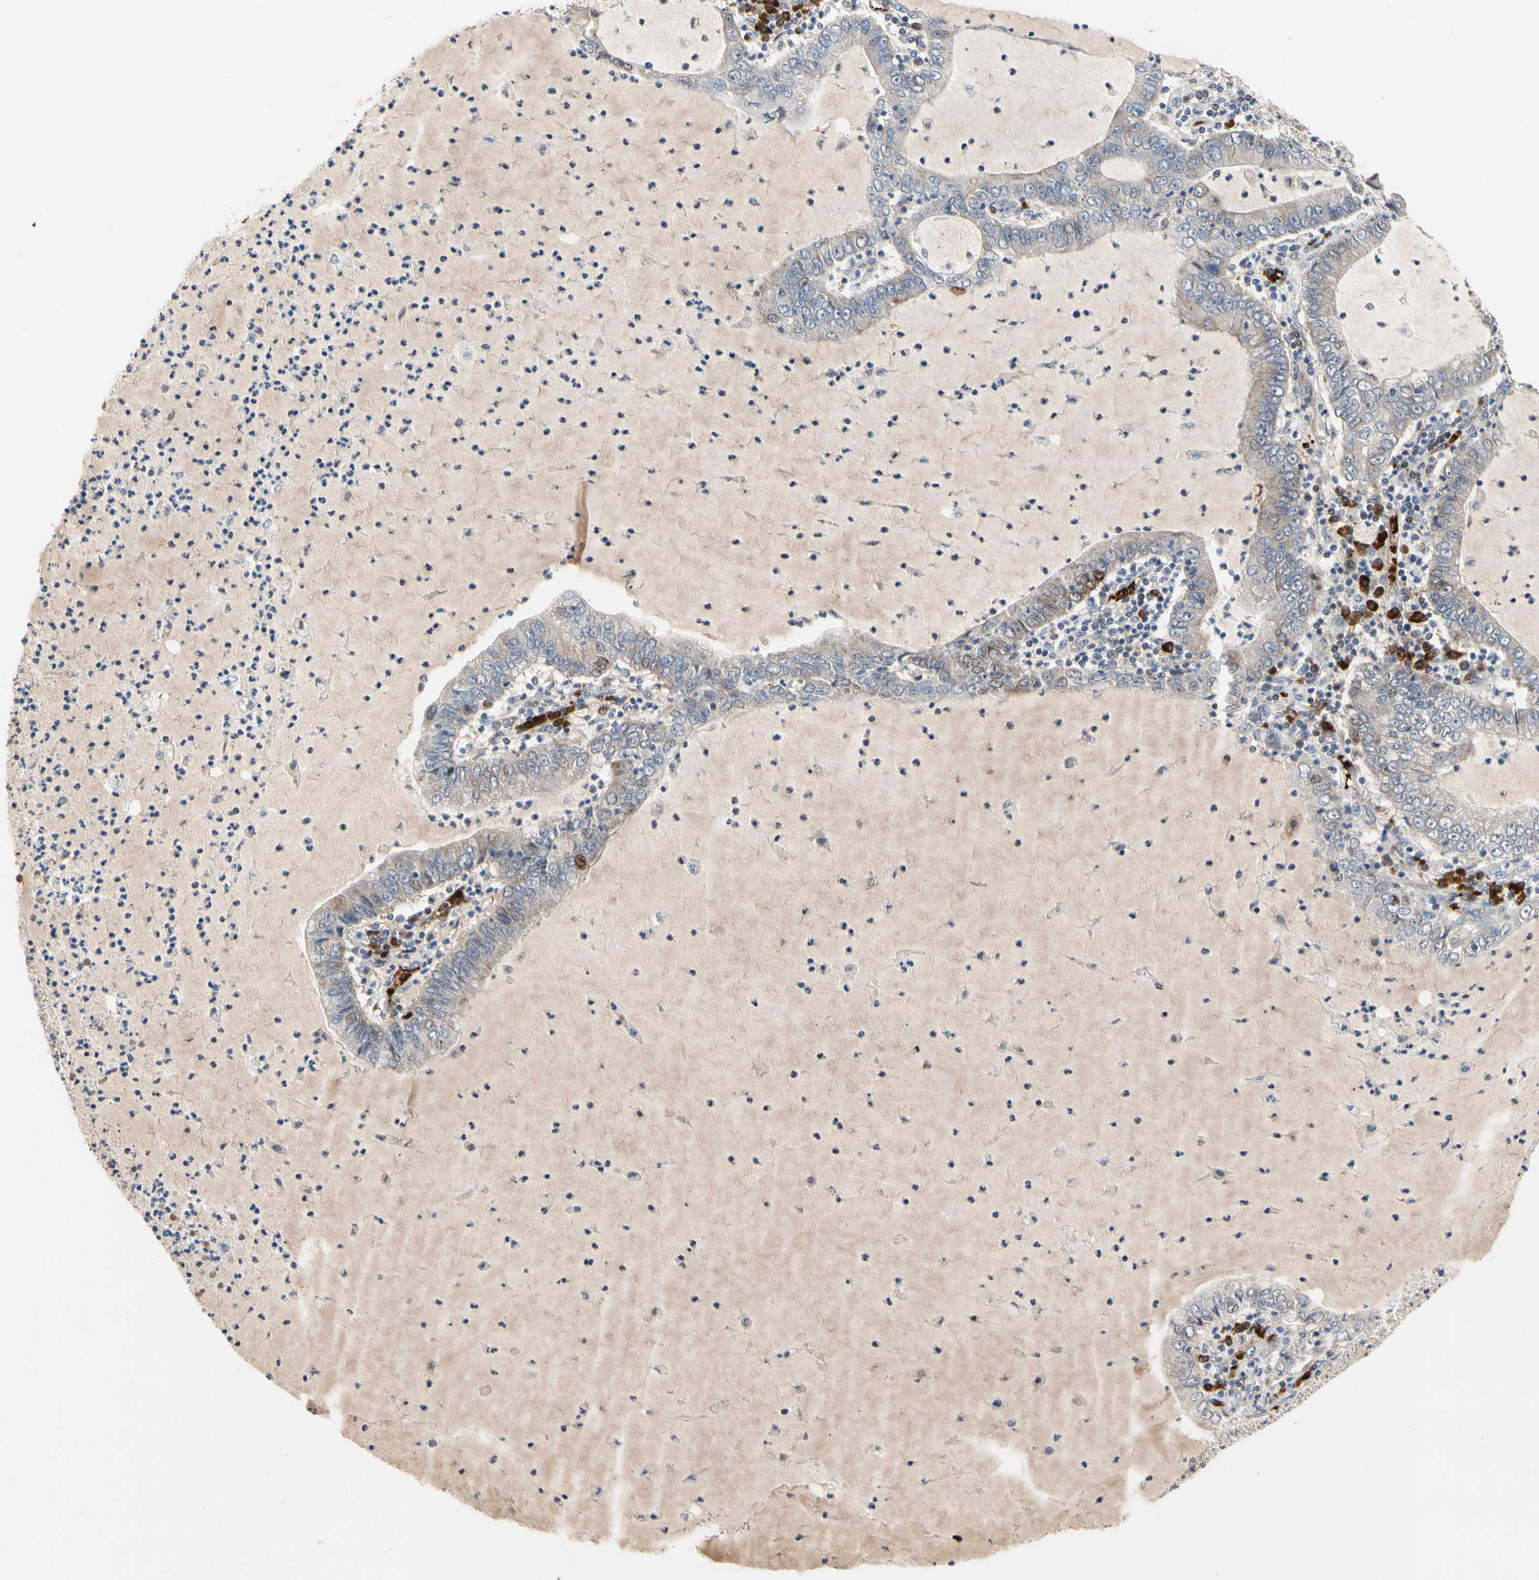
{"staining": {"intensity": "weak", "quantity": "<25%", "location": "cytoplasmic/membranous"}, "tissue": "lung cancer", "cell_type": "Tumor cells", "image_type": "cancer", "snomed": [{"axis": "morphology", "description": "Adenocarcinoma, NOS"}, {"axis": "topography", "description": "Lung"}], "caption": "The IHC photomicrograph has no significant expression in tumor cells of lung cancer tissue. (Immunohistochemistry, brightfield microscopy, high magnification).", "gene": "HMGCR", "patient": {"sex": "female", "age": 51}}